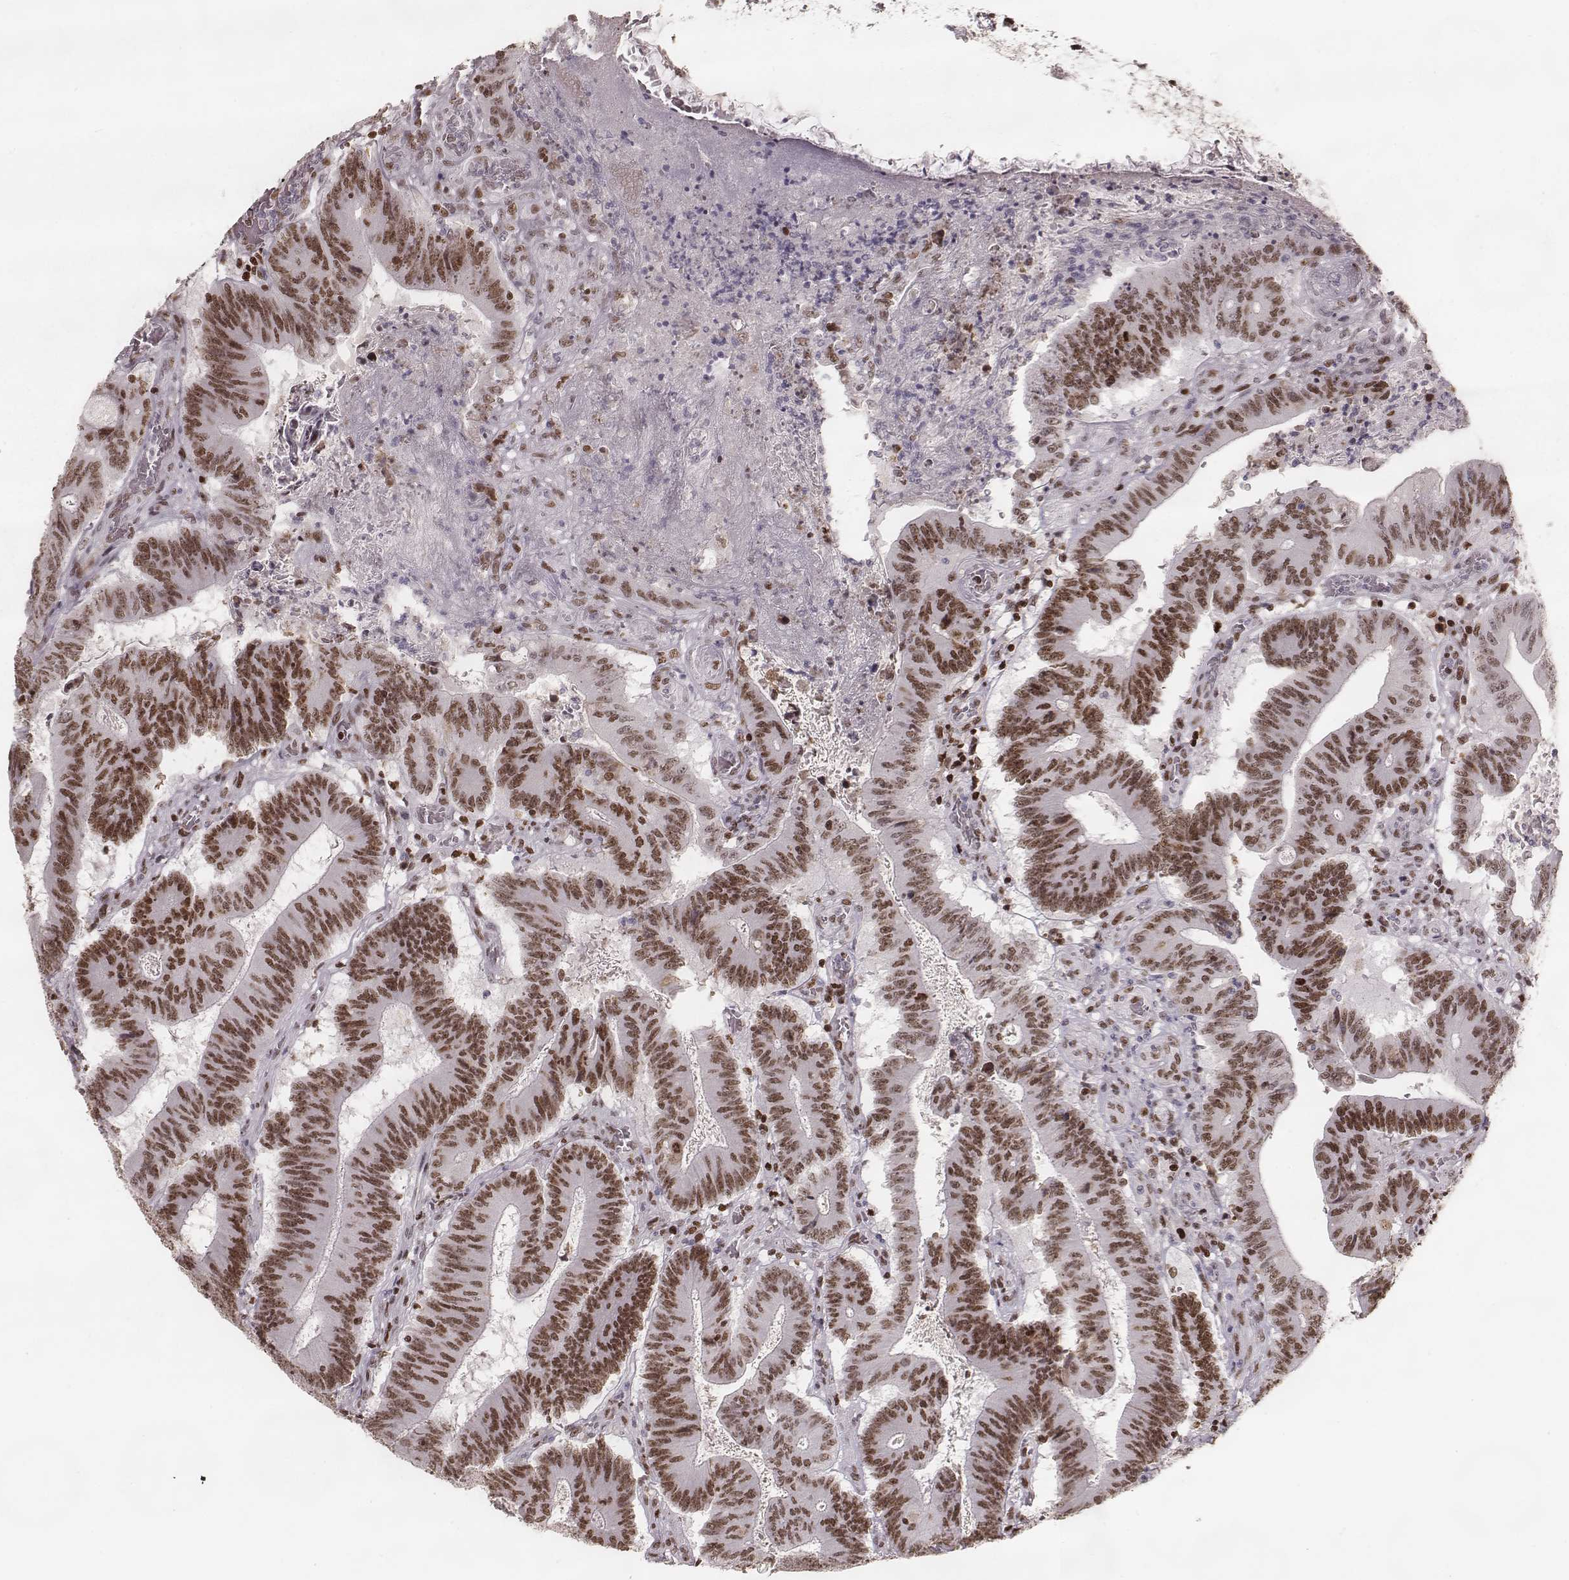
{"staining": {"intensity": "moderate", "quantity": ">75%", "location": "nuclear"}, "tissue": "colorectal cancer", "cell_type": "Tumor cells", "image_type": "cancer", "snomed": [{"axis": "morphology", "description": "Adenocarcinoma, NOS"}, {"axis": "topography", "description": "Colon"}], "caption": "High-magnification brightfield microscopy of colorectal cancer stained with DAB (brown) and counterstained with hematoxylin (blue). tumor cells exhibit moderate nuclear positivity is present in approximately>75% of cells. The staining was performed using DAB, with brown indicating positive protein expression. Nuclei are stained blue with hematoxylin.", "gene": "PARP1", "patient": {"sex": "female", "age": 70}}